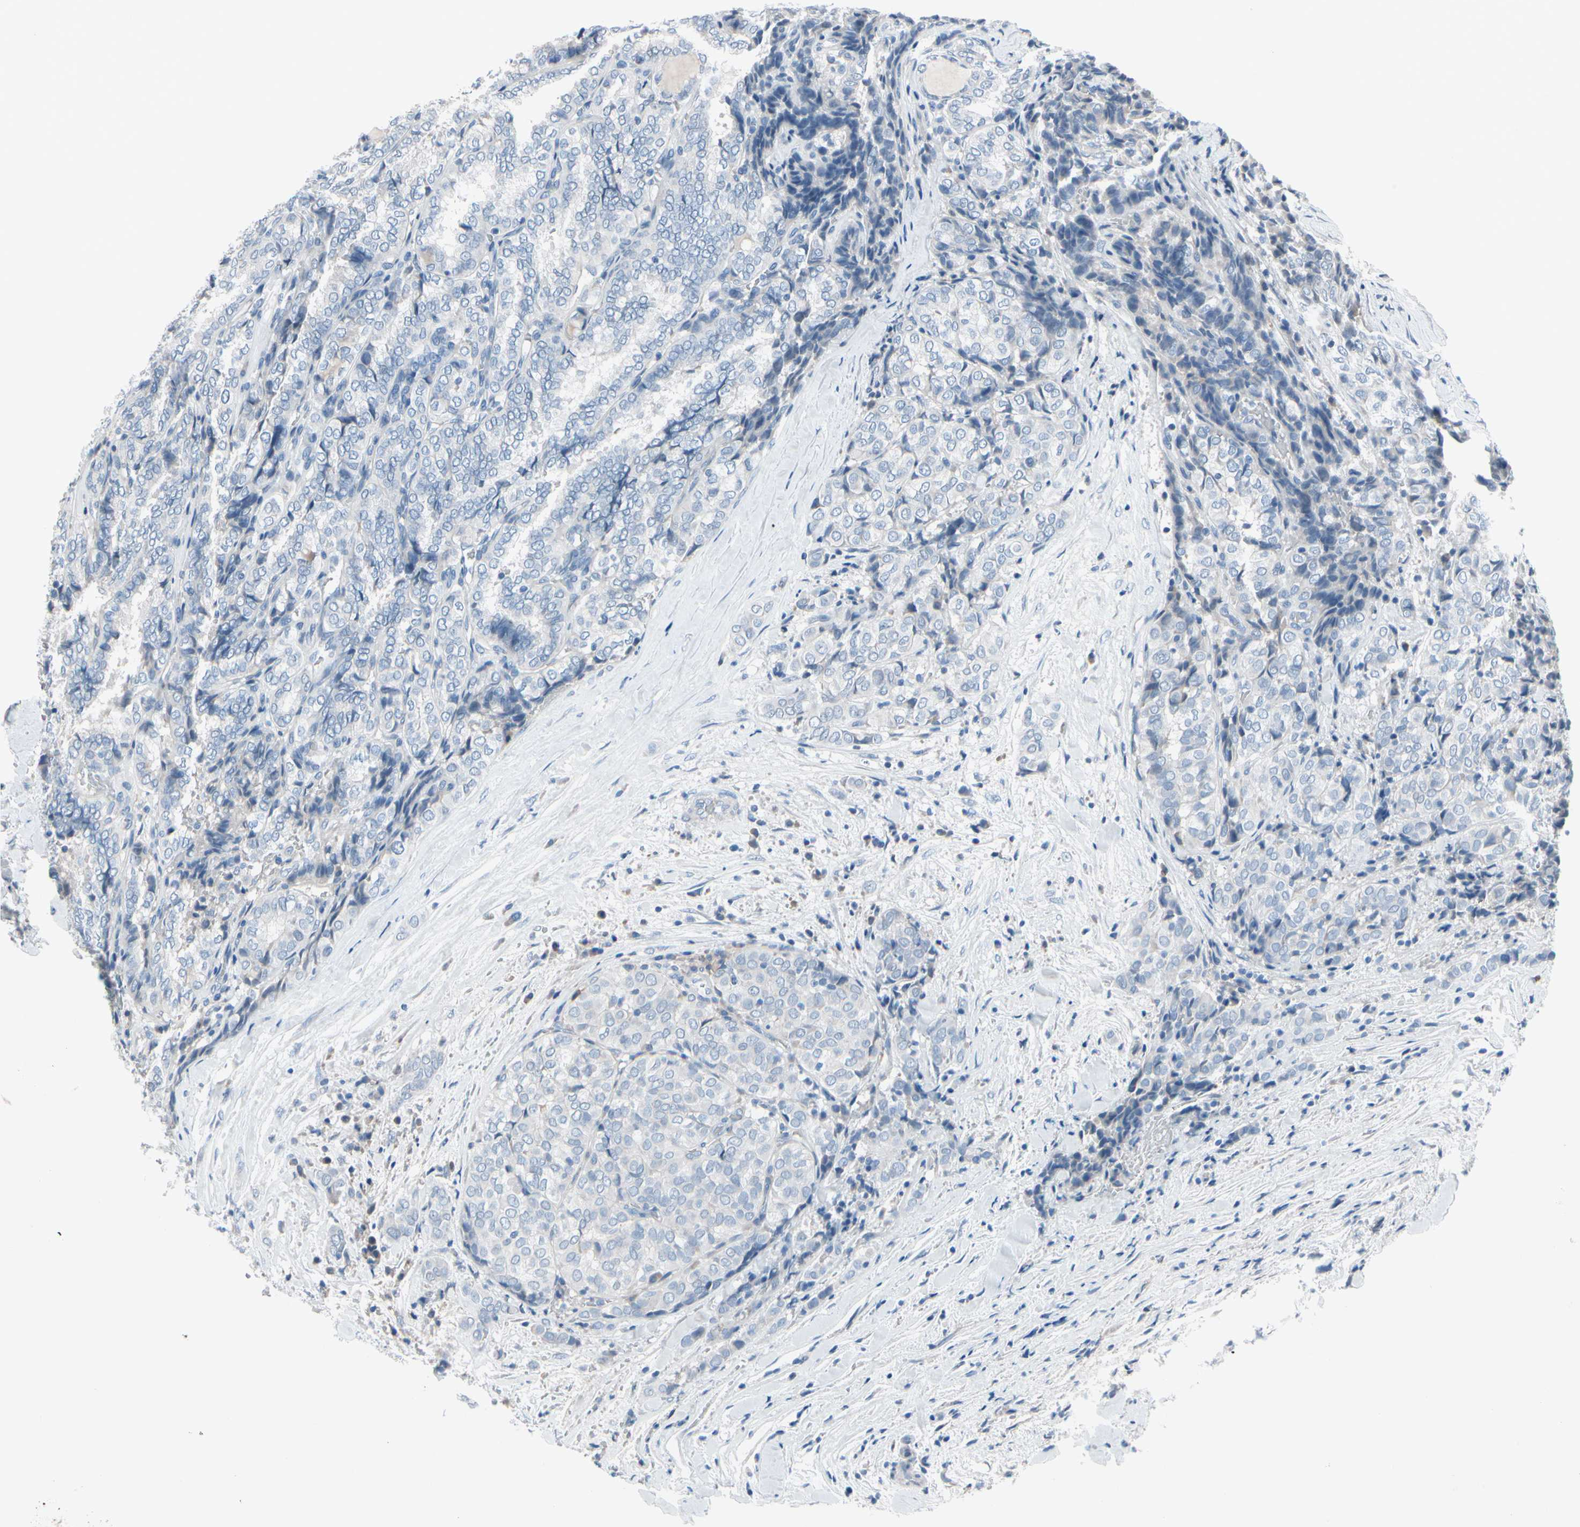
{"staining": {"intensity": "negative", "quantity": "none", "location": "none"}, "tissue": "thyroid cancer", "cell_type": "Tumor cells", "image_type": "cancer", "snomed": [{"axis": "morphology", "description": "Normal tissue, NOS"}, {"axis": "morphology", "description": "Papillary adenocarcinoma, NOS"}, {"axis": "topography", "description": "Thyroid gland"}], "caption": "Tumor cells show no significant protein expression in thyroid cancer.", "gene": "PGR", "patient": {"sex": "female", "age": 30}}